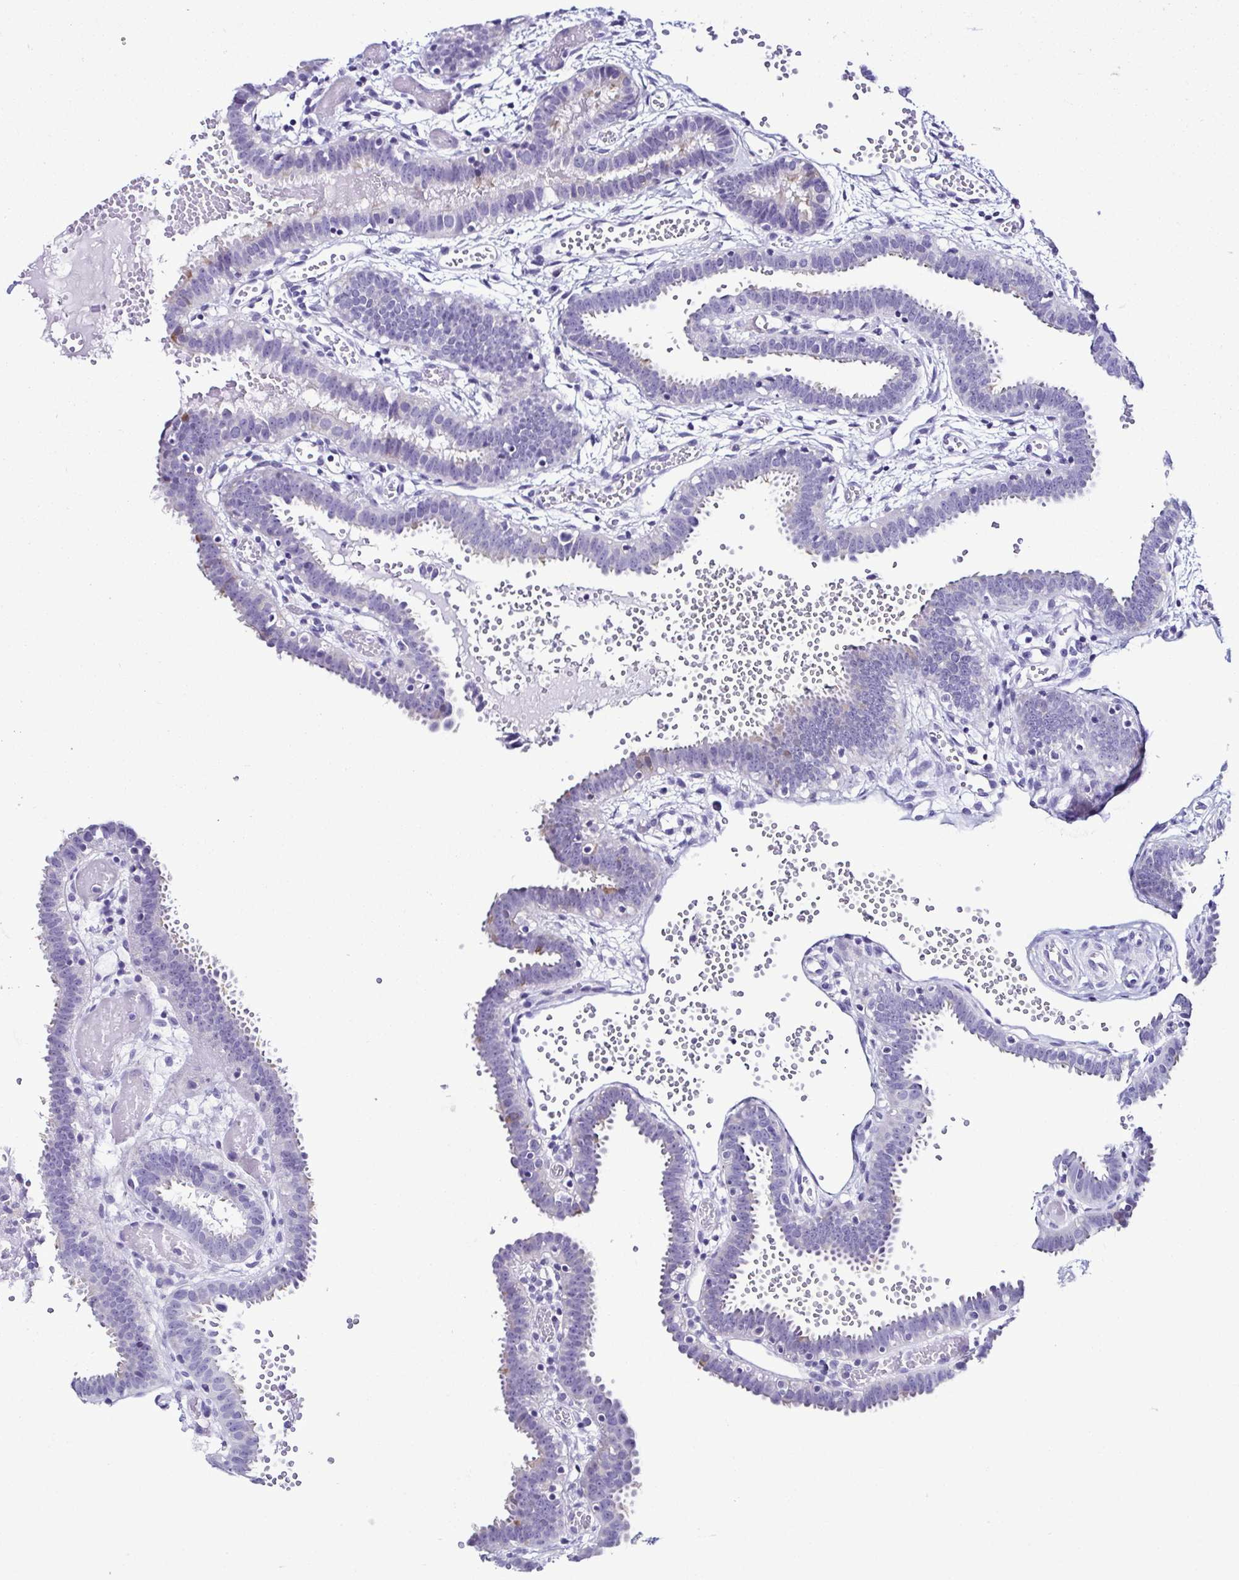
{"staining": {"intensity": "negative", "quantity": "none", "location": "none"}, "tissue": "fallopian tube", "cell_type": "Glandular cells", "image_type": "normal", "snomed": [{"axis": "morphology", "description": "Normal tissue, NOS"}, {"axis": "topography", "description": "Fallopian tube"}], "caption": "IHC photomicrograph of normal fallopian tube: human fallopian tube stained with DAB exhibits no significant protein positivity in glandular cells. Brightfield microscopy of IHC stained with DAB (3,3'-diaminobenzidine) (brown) and hematoxylin (blue), captured at high magnification.", "gene": "SRL", "patient": {"sex": "female", "age": 37}}